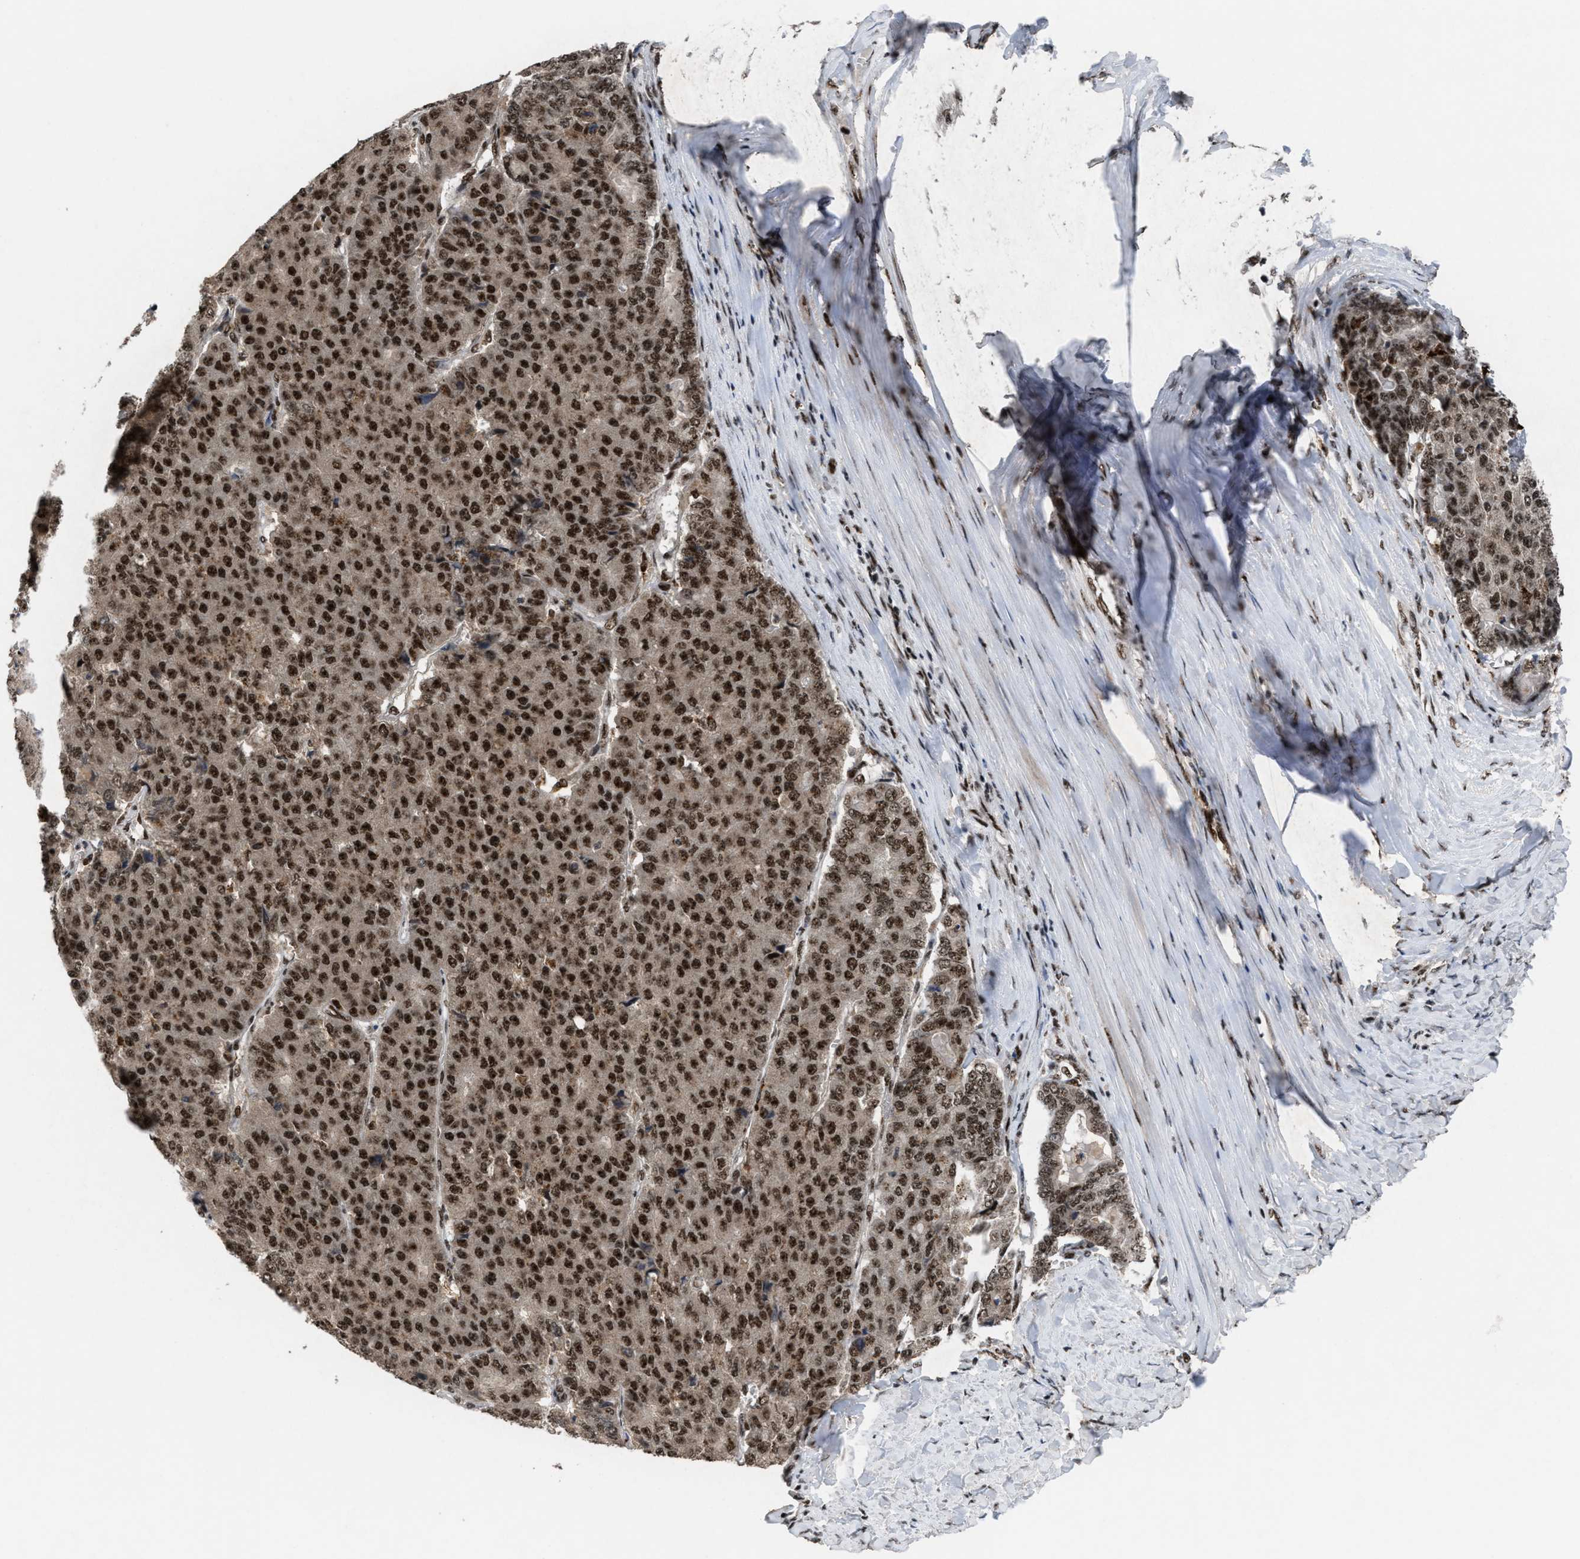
{"staining": {"intensity": "strong", "quantity": ">75%", "location": "nuclear"}, "tissue": "pancreatic cancer", "cell_type": "Tumor cells", "image_type": "cancer", "snomed": [{"axis": "morphology", "description": "Adenocarcinoma, NOS"}, {"axis": "topography", "description": "Pancreas"}], "caption": "Immunohistochemical staining of pancreatic adenocarcinoma demonstrates high levels of strong nuclear protein staining in about >75% of tumor cells.", "gene": "PRPF4", "patient": {"sex": "male", "age": 50}}